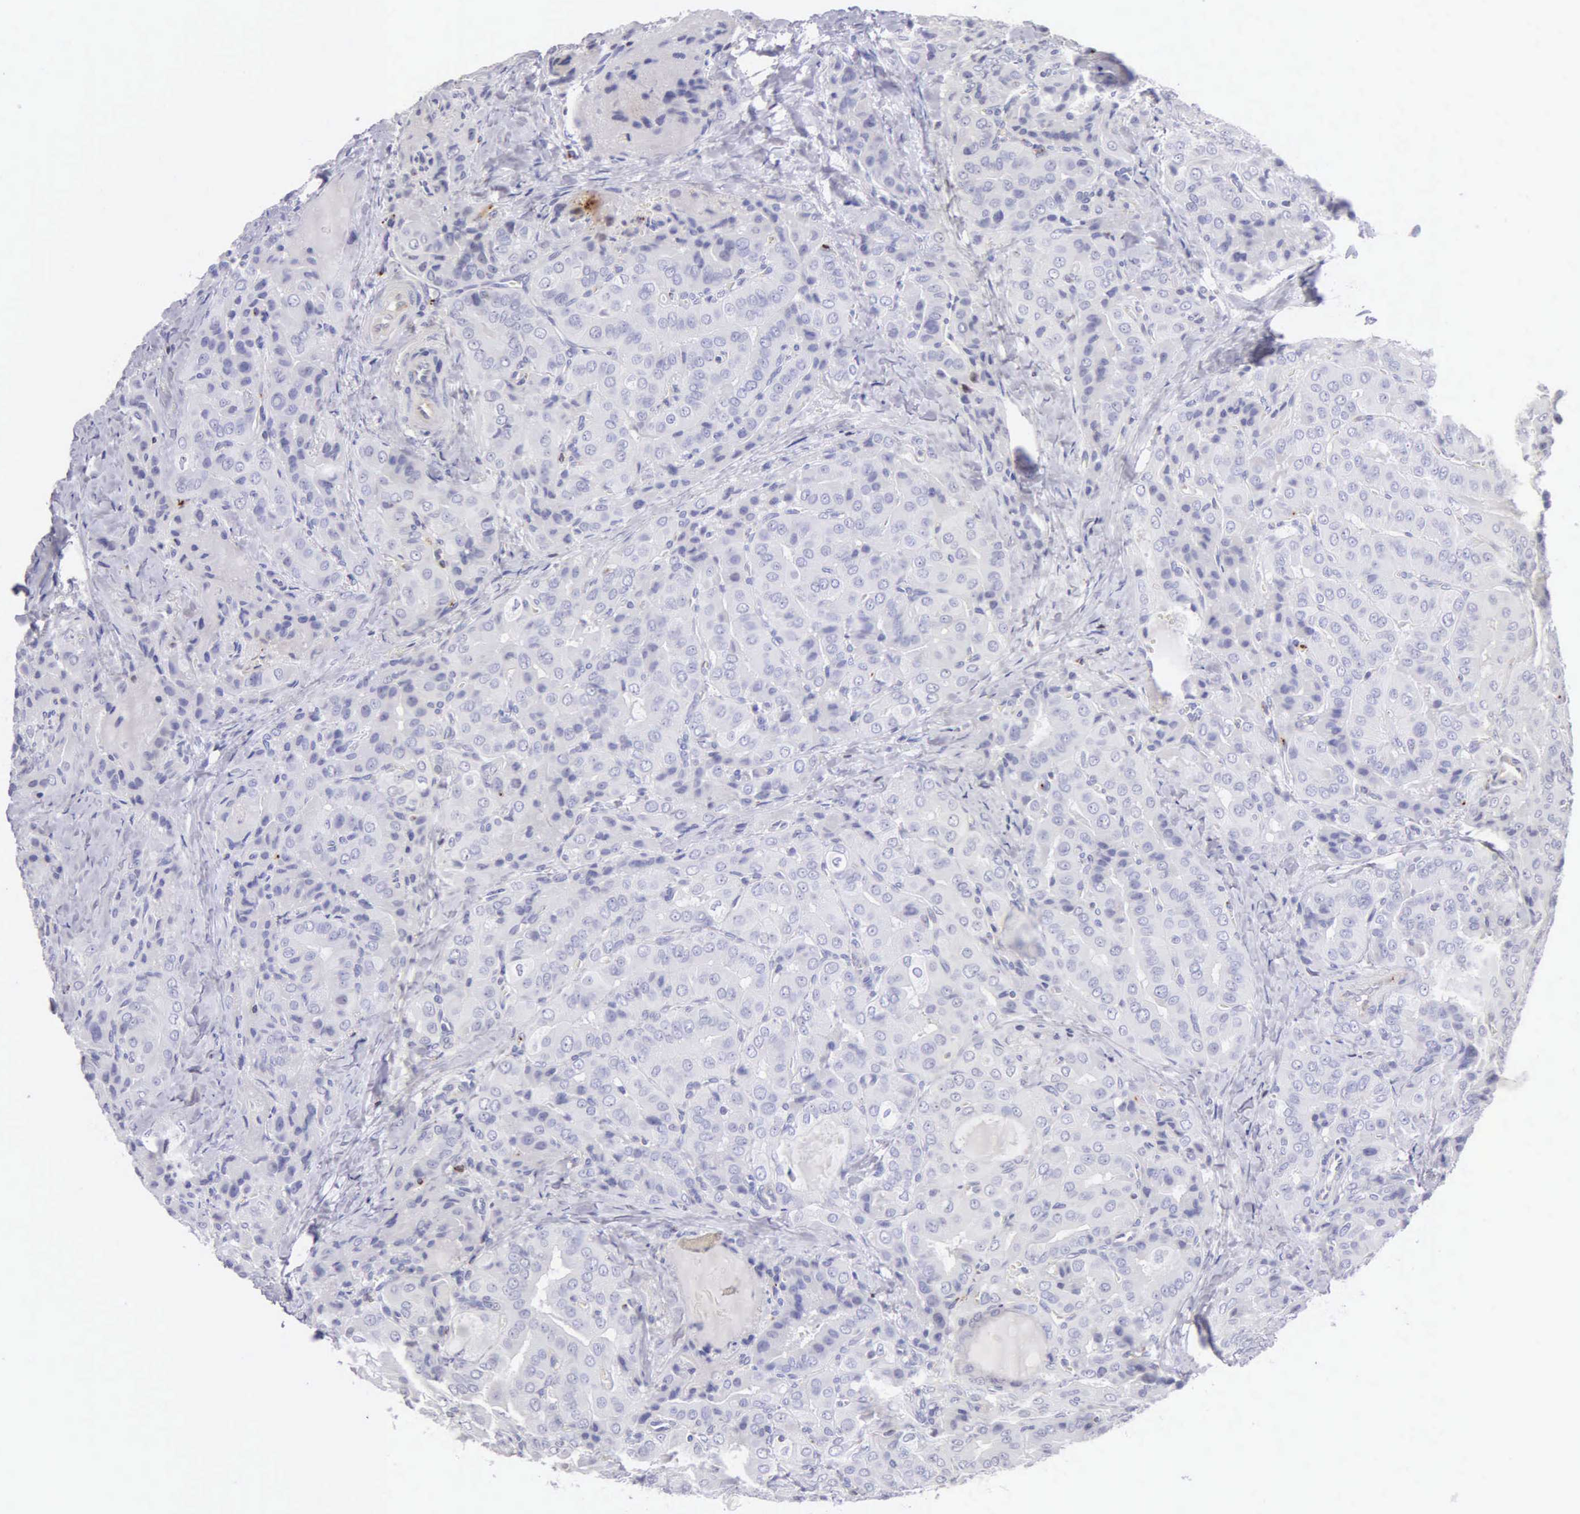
{"staining": {"intensity": "negative", "quantity": "none", "location": "none"}, "tissue": "thyroid cancer", "cell_type": "Tumor cells", "image_type": "cancer", "snomed": [{"axis": "morphology", "description": "Papillary adenocarcinoma, NOS"}, {"axis": "topography", "description": "Thyroid gland"}], "caption": "Immunohistochemical staining of human thyroid cancer displays no significant staining in tumor cells. Nuclei are stained in blue.", "gene": "SRGN", "patient": {"sex": "female", "age": 71}}